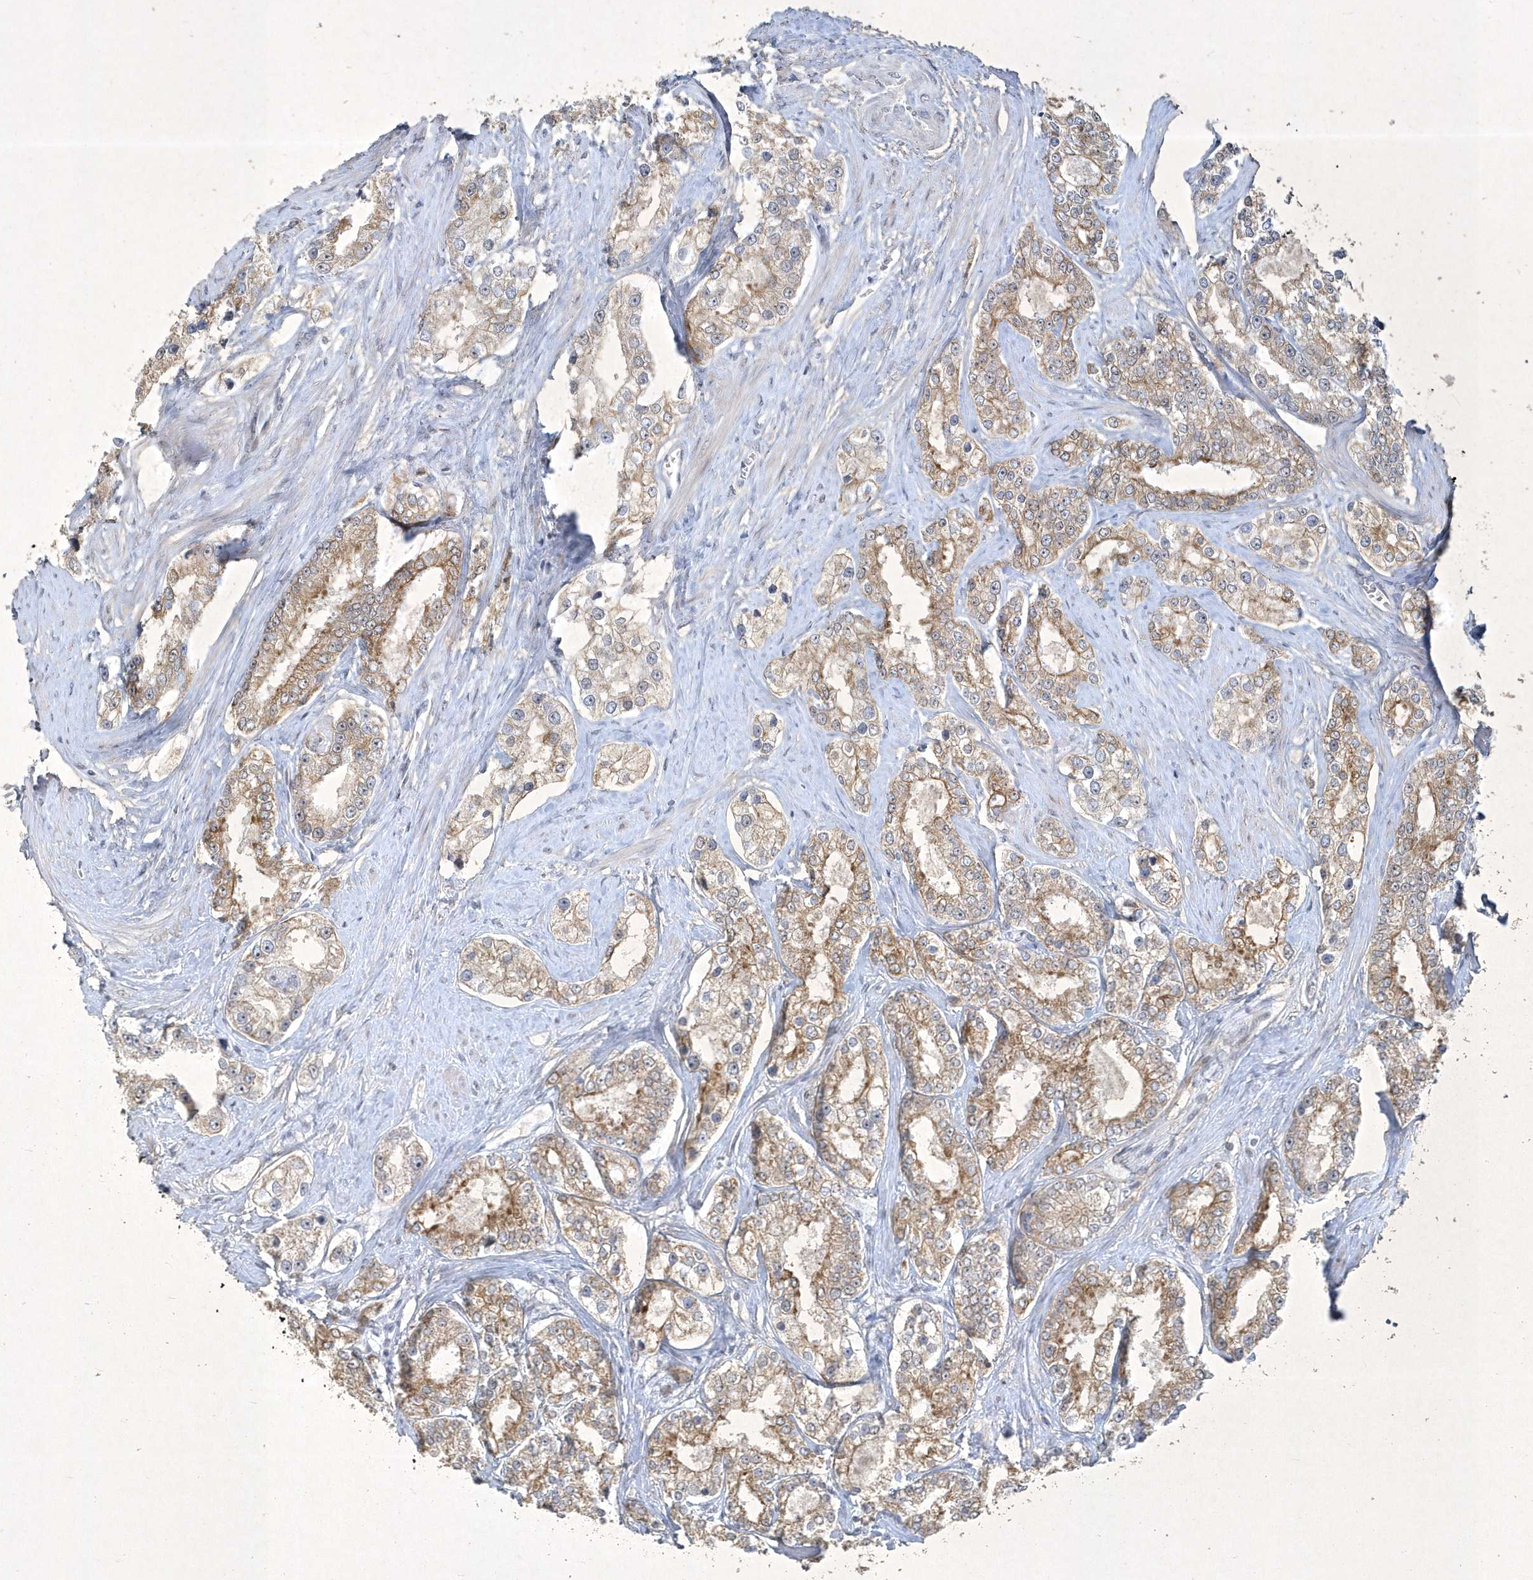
{"staining": {"intensity": "weak", "quantity": ">75%", "location": "cytoplasmic/membranous"}, "tissue": "prostate cancer", "cell_type": "Tumor cells", "image_type": "cancer", "snomed": [{"axis": "morphology", "description": "Normal tissue, NOS"}, {"axis": "morphology", "description": "Adenocarcinoma, High grade"}, {"axis": "topography", "description": "Prostate"}], "caption": "A low amount of weak cytoplasmic/membranous positivity is identified in about >75% of tumor cells in prostate cancer (high-grade adenocarcinoma) tissue.", "gene": "ZBTB9", "patient": {"sex": "male", "age": 83}}